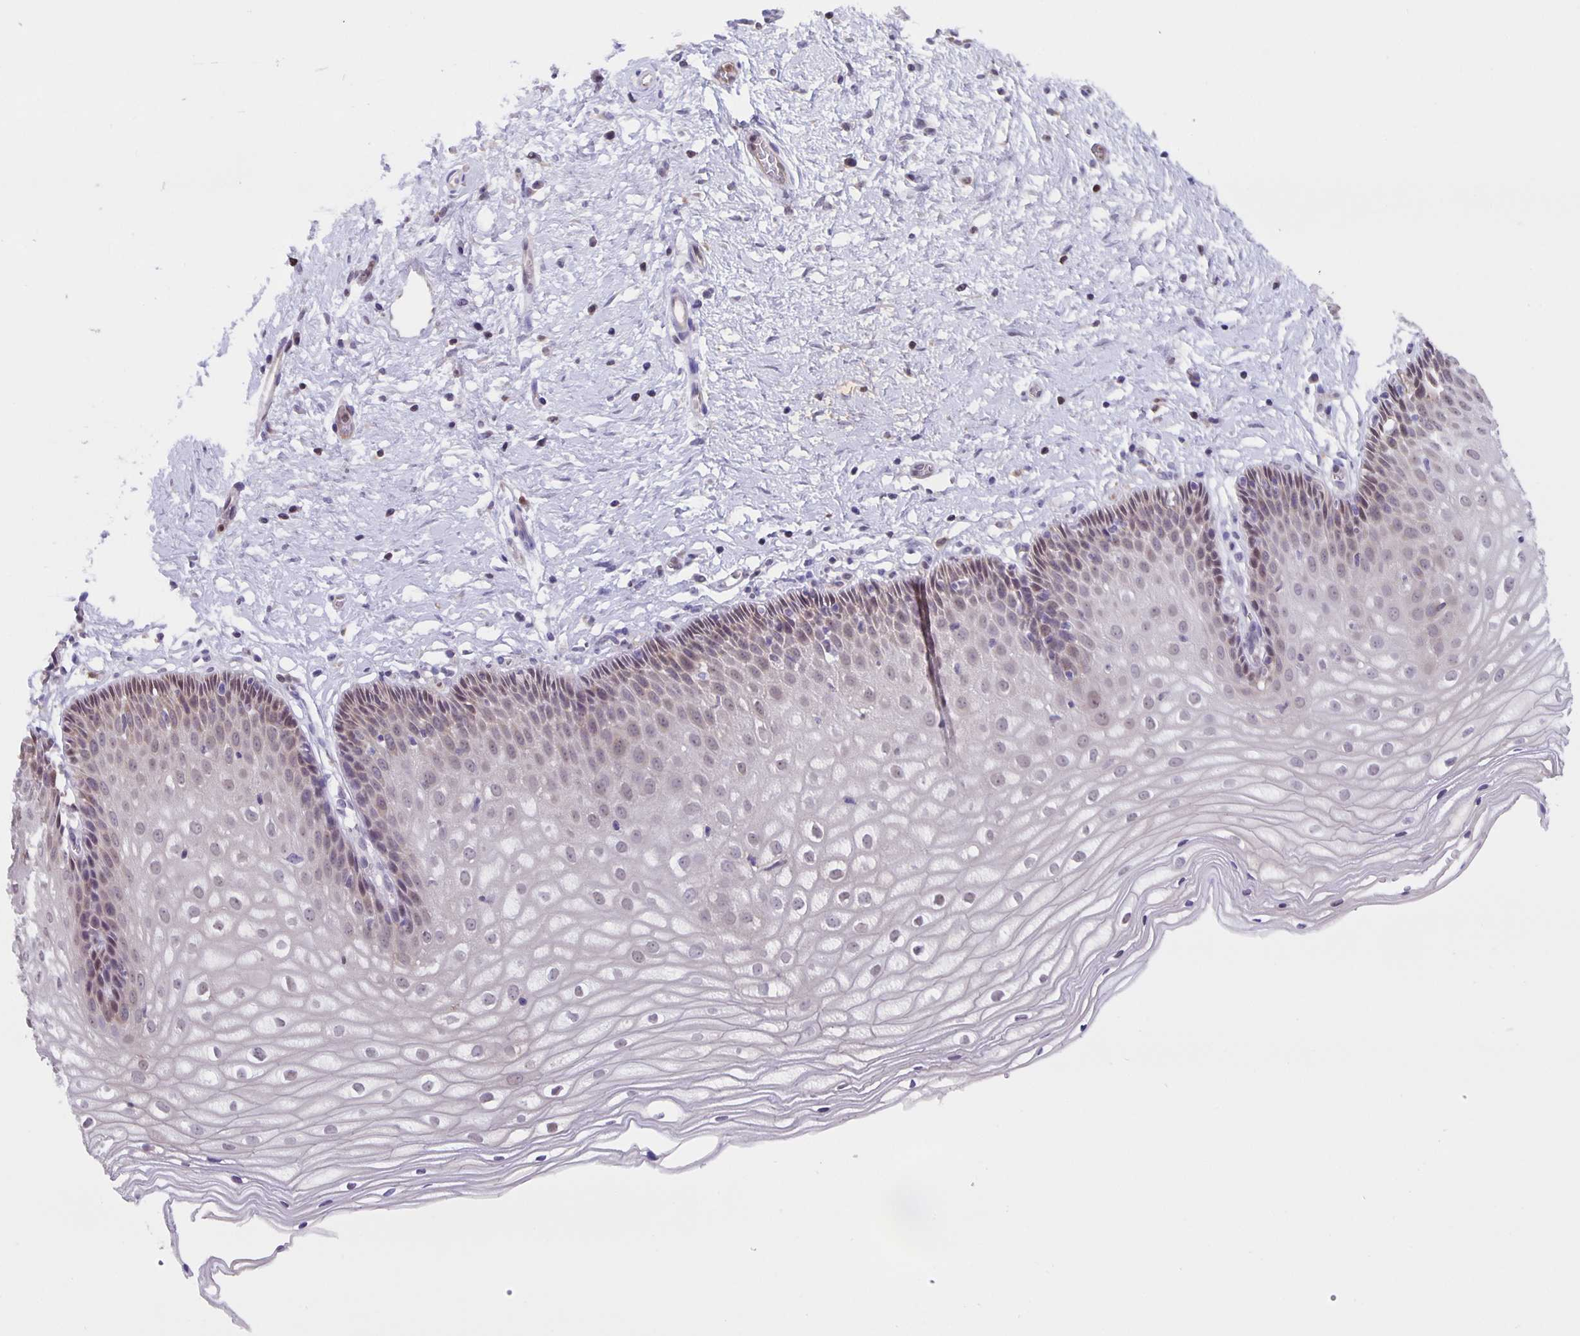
{"staining": {"intensity": "weak", "quantity": "25%-75%", "location": "cytoplasmic/membranous"}, "tissue": "cervix", "cell_type": "Glandular cells", "image_type": "normal", "snomed": [{"axis": "morphology", "description": "Normal tissue, NOS"}, {"axis": "topography", "description": "Cervix"}], "caption": "Normal cervix reveals weak cytoplasmic/membranous expression in about 25%-75% of glandular cells, visualized by immunohistochemistry.", "gene": "MARCHF6", "patient": {"sex": "female", "age": 36}}